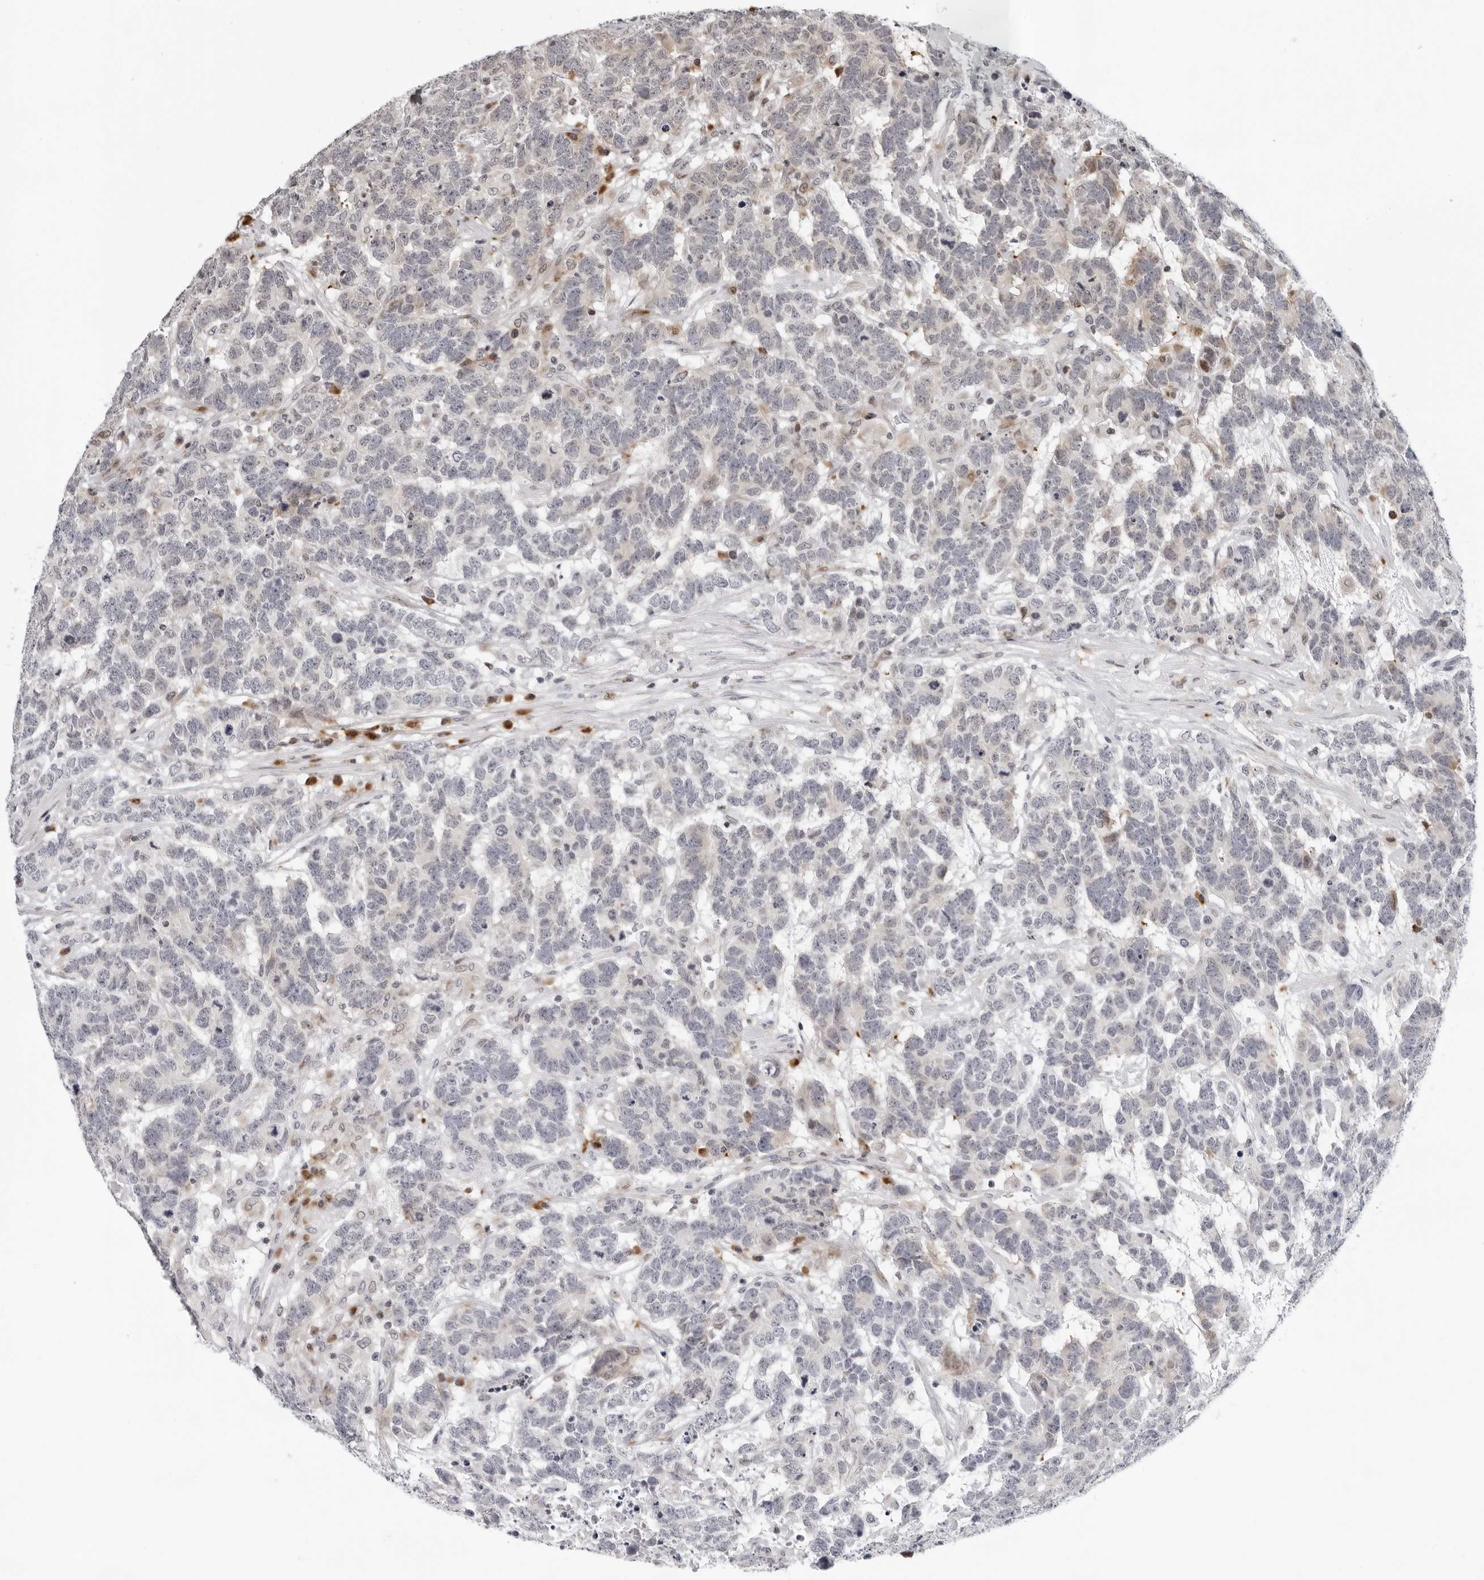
{"staining": {"intensity": "negative", "quantity": "none", "location": "none"}, "tissue": "testis cancer", "cell_type": "Tumor cells", "image_type": "cancer", "snomed": [{"axis": "morphology", "description": "Carcinoma, Embryonal, NOS"}, {"axis": "topography", "description": "Testis"}], "caption": "Immunohistochemistry histopathology image of testis cancer stained for a protein (brown), which exhibits no positivity in tumor cells. The staining was performed using DAB (3,3'-diaminobenzidine) to visualize the protein expression in brown, while the nuclei were stained in blue with hematoxylin (Magnification: 20x).", "gene": "PIP4K2C", "patient": {"sex": "male", "age": 26}}